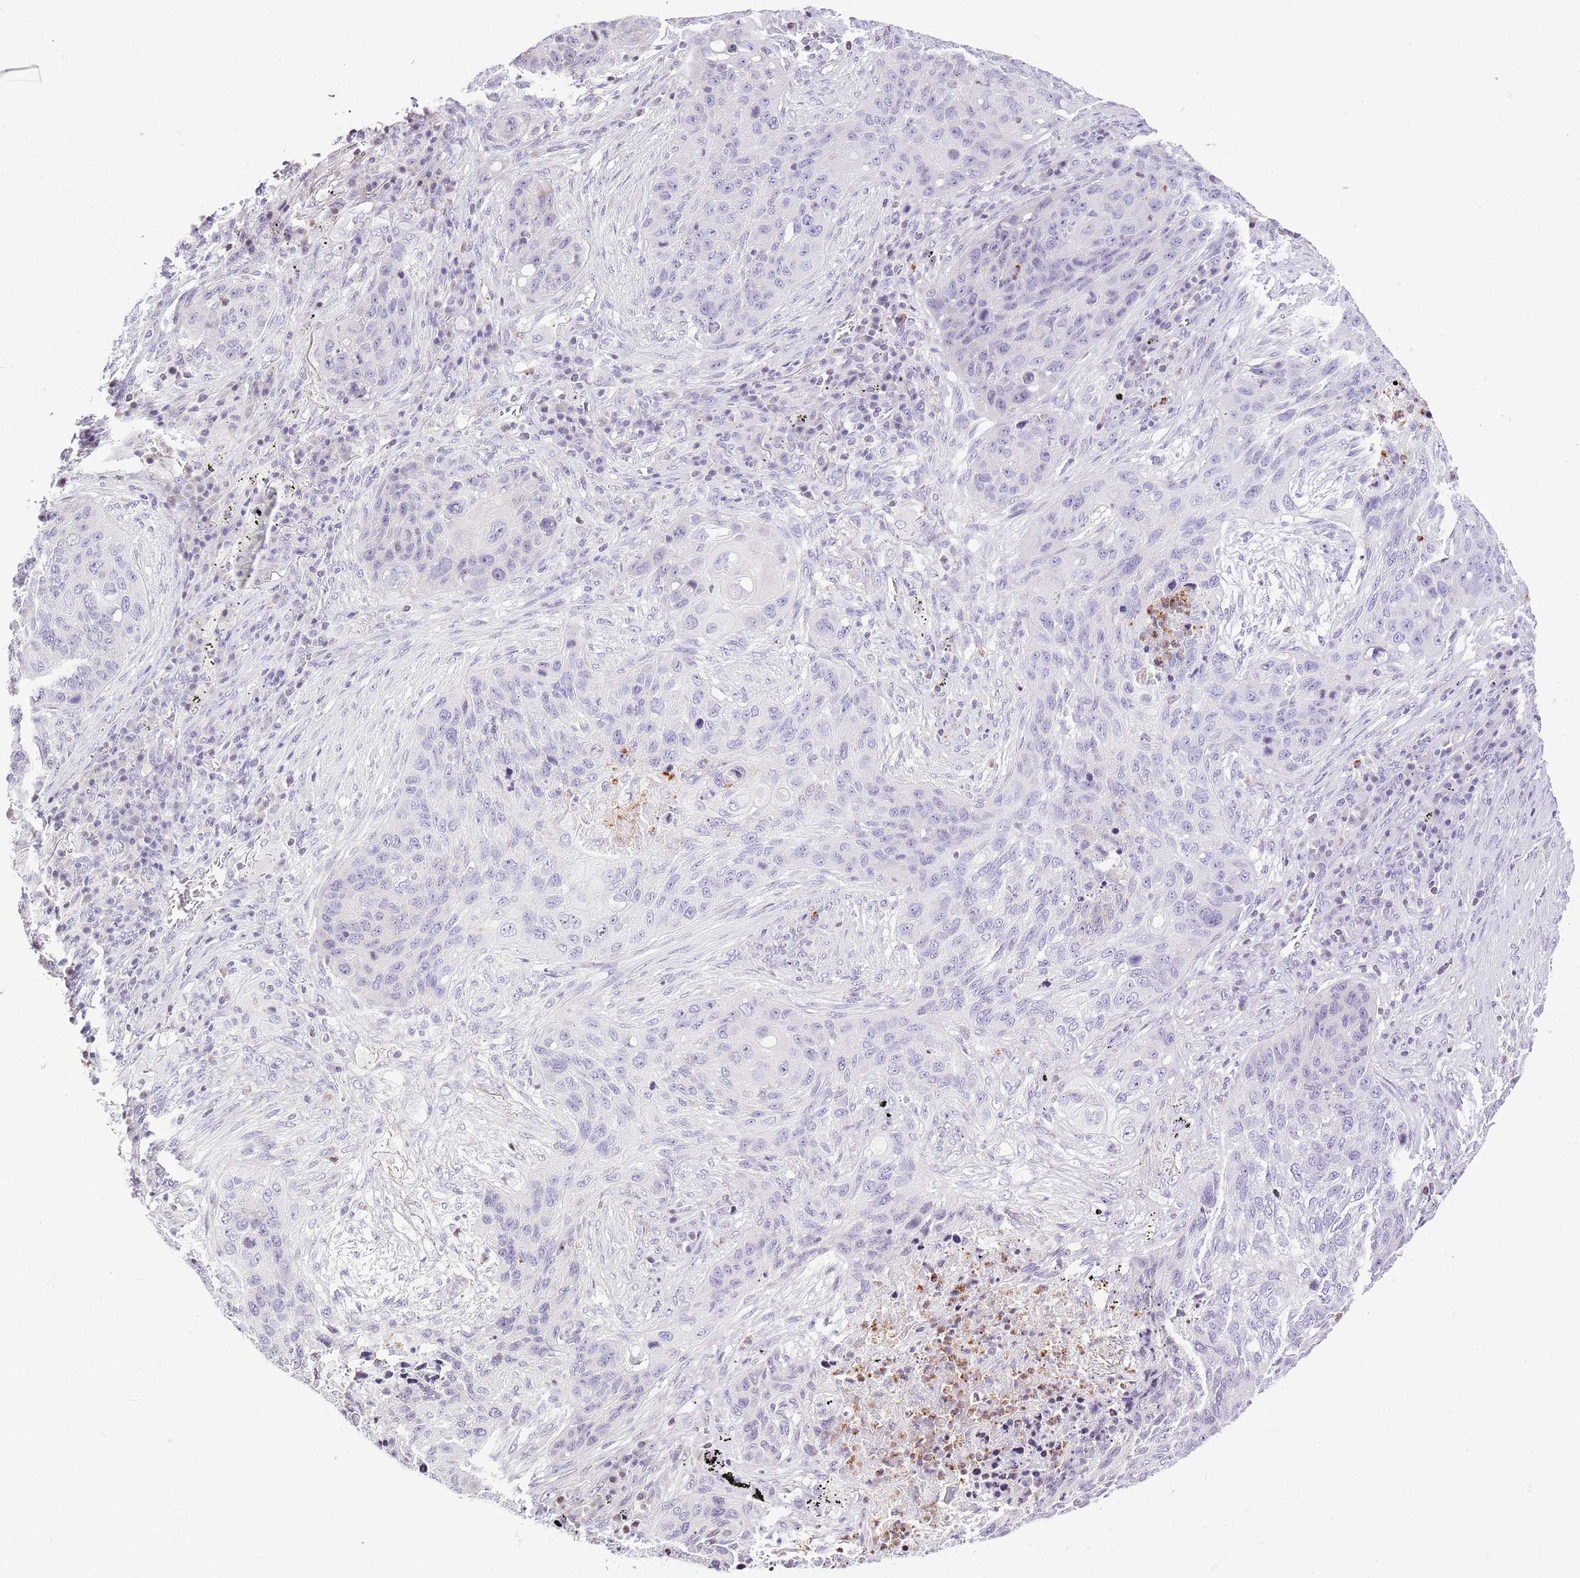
{"staining": {"intensity": "negative", "quantity": "none", "location": "none"}, "tissue": "lung cancer", "cell_type": "Tumor cells", "image_type": "cancer", "snomed": [{"axis": "morphology", "description": "Squamous cell carcinoma, NOS"}, {"axis": "topography", "description": "Lung"}], "caption": "Lung squamous cell carcinoma stained for a protein using IHC demonstrates no staining tumor cells.", "gene": "PRR15", "patient": {"sex": "female", "age": 63}}